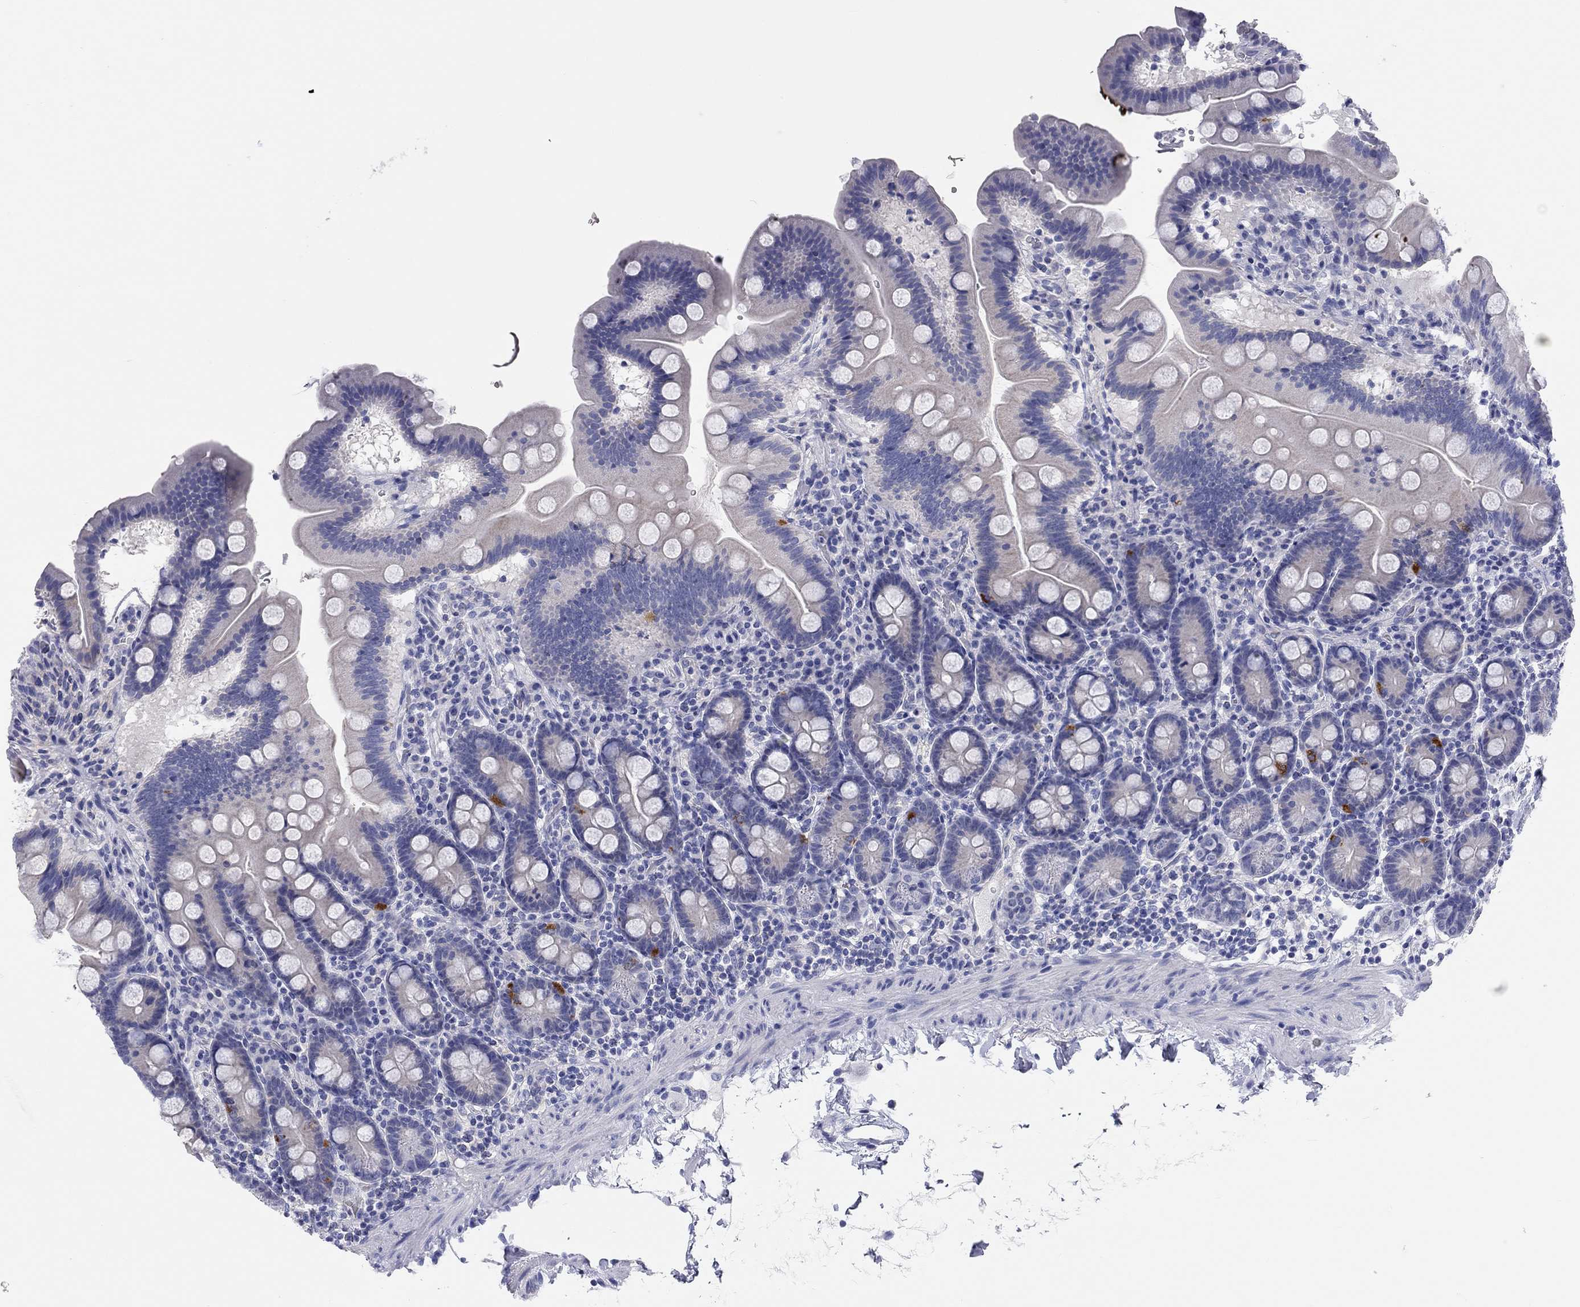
{"staining": {"intensity": "strong", "quantity": "<25%", "location": "cytoplasmic/membranous"}, "tissue": "duodenum", "cell_type": "Glandular cells", "image_type": "normal", "snomed": [{"axis": "morphology", "description": "Normal tissue, NOS"}, {"axis": "topography", "description": "Duodenum"}], "caption": "Immunohistochemical staining of normal human duodenum reveals strong cytoplasmic/membranous protein expression in about <25% of glandular cells.", "gene": "ENSG00000269035", "patient": {"sex": "male", "age": 59}}